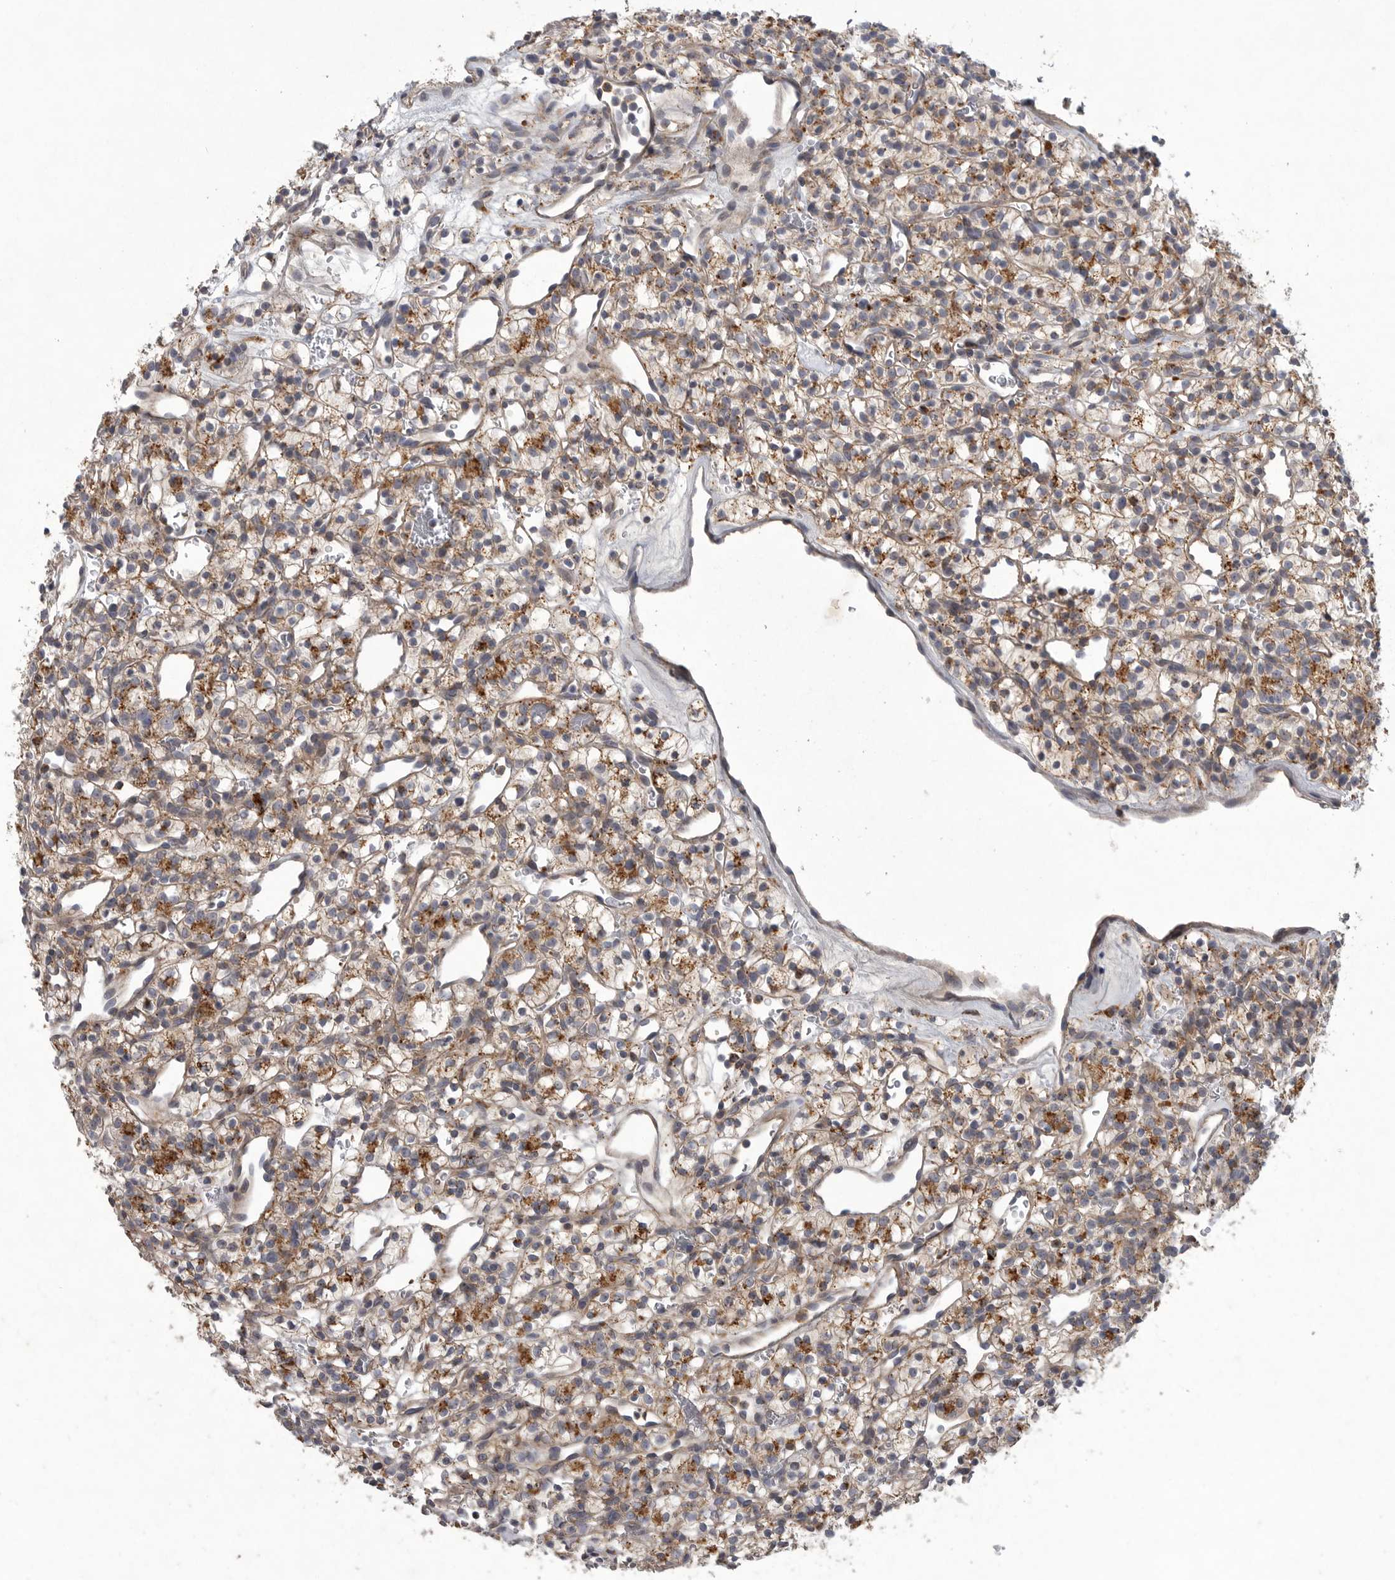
{"staining": {"intensity": "moderate", "quantity": ">75%", "location": "cytoplasmic/membranous"}, "tissue": "renal cancer", "cell_type": "Tumor cells", "image_type": "cancer", "snomed": [{"axis": "morphology", "description": "Adenocarcinoma, NOS"}, {"axis": "topography", "description": "Kidney"}], "caption": "Brown immunohistochemical staining in human renal cancer (adenocarcinoma) shows moderate cytoplasmic/membranous staining in approximately >75% of tumor cells. (IHC, brightfield microscopy, high magnification).", "gene": "LAMTOR3", "patient": {"sex": "female", "age": 57}}